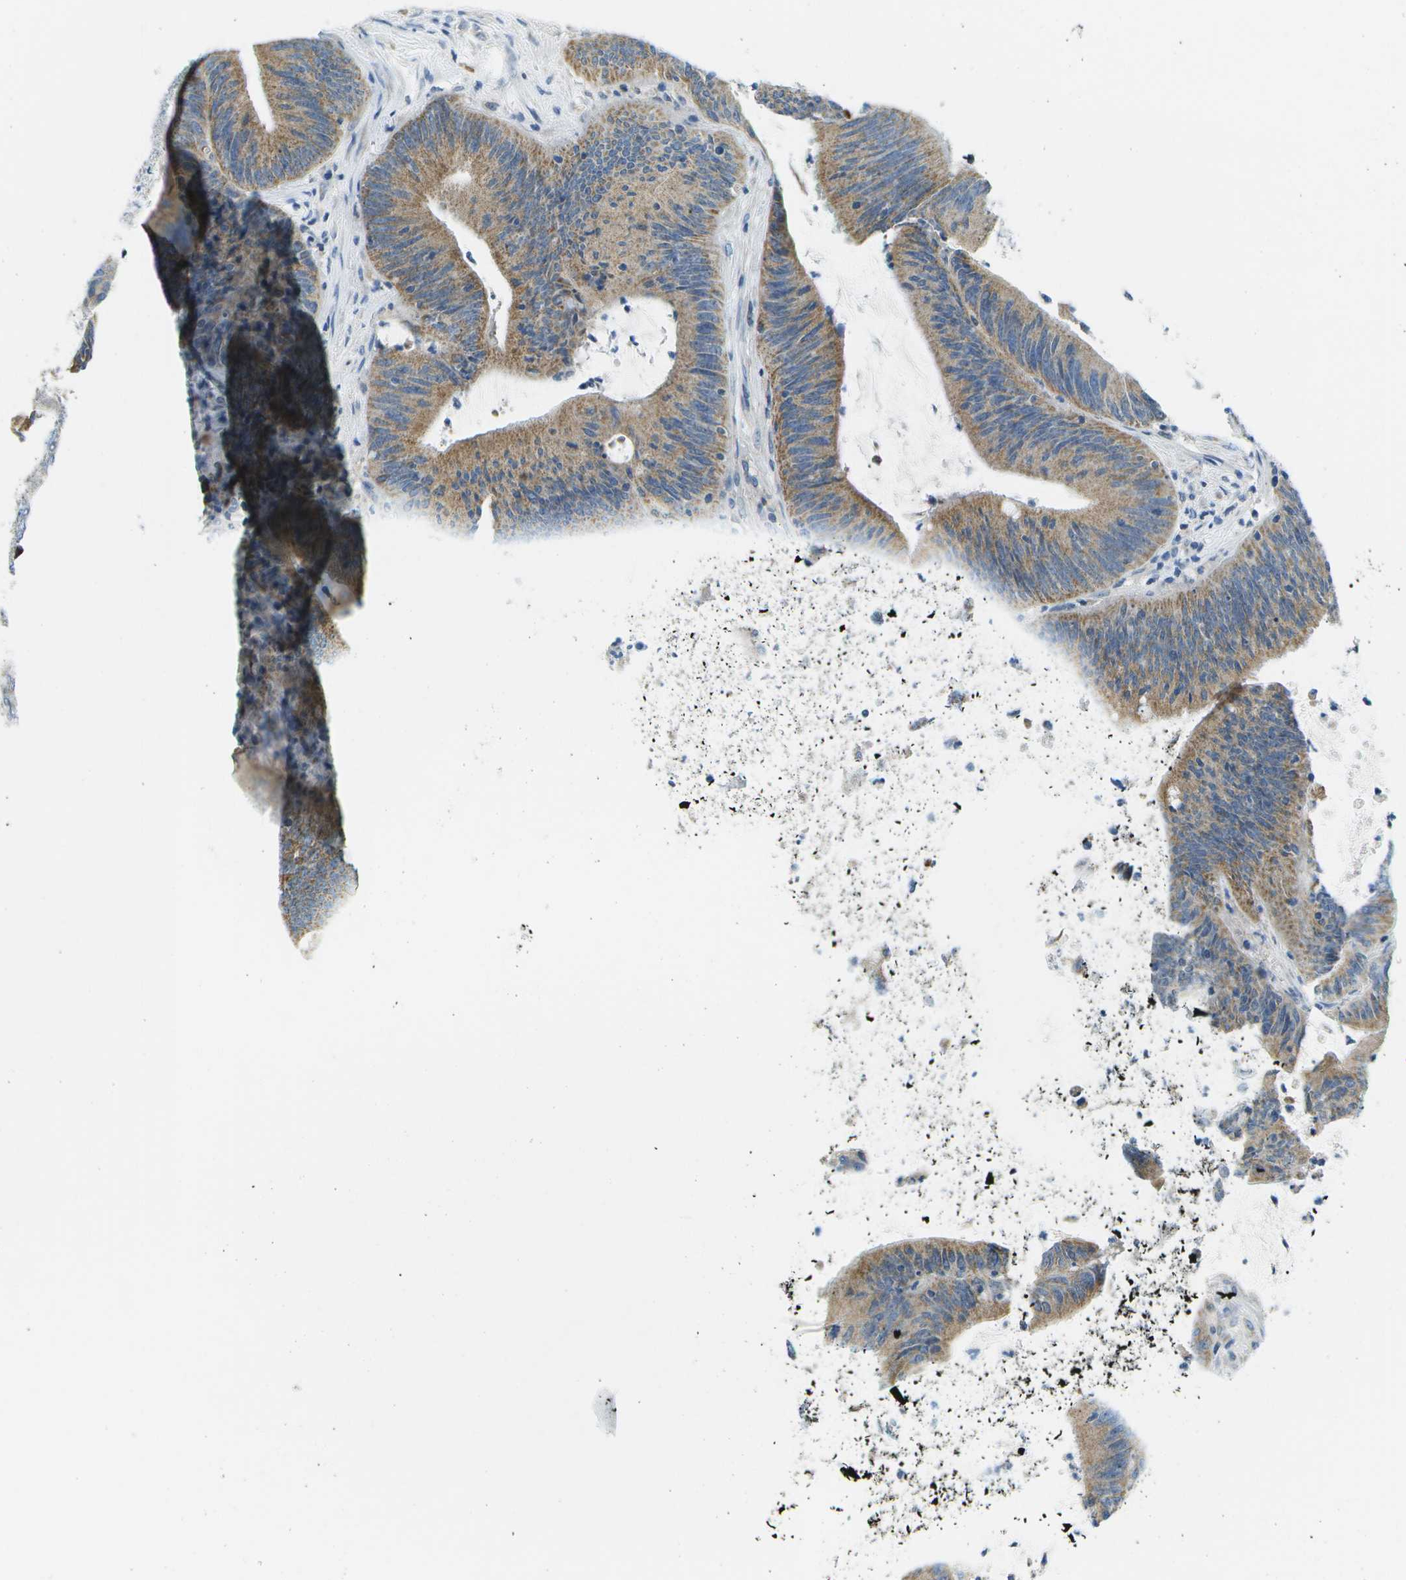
{"staining": {"intensity": "moderate", "quantity": "25%-75%", "location": "cytoplasmic/membranous"}, "tissue": "colorectal cancer", "cell_type": "Tumor cells", "image_type": "cancer", "snomed": [{"axis": "morphology", "description": "Normal tissue, NOS"}, {"axis": "morphology", "description": "Adenocarcinoma, NOS"}, {"axis": "topography", "description": "Rectum"}], "caption": "This histopathology image shows immunohistochemistry staining of colorectal adenocarcinoma, with medium moderate cytoplasmic/membranous expression in approximately 25%-75% of tumor cells.", "gene": "PTGIS", "patient": {"sex": "female", "age": 66}}